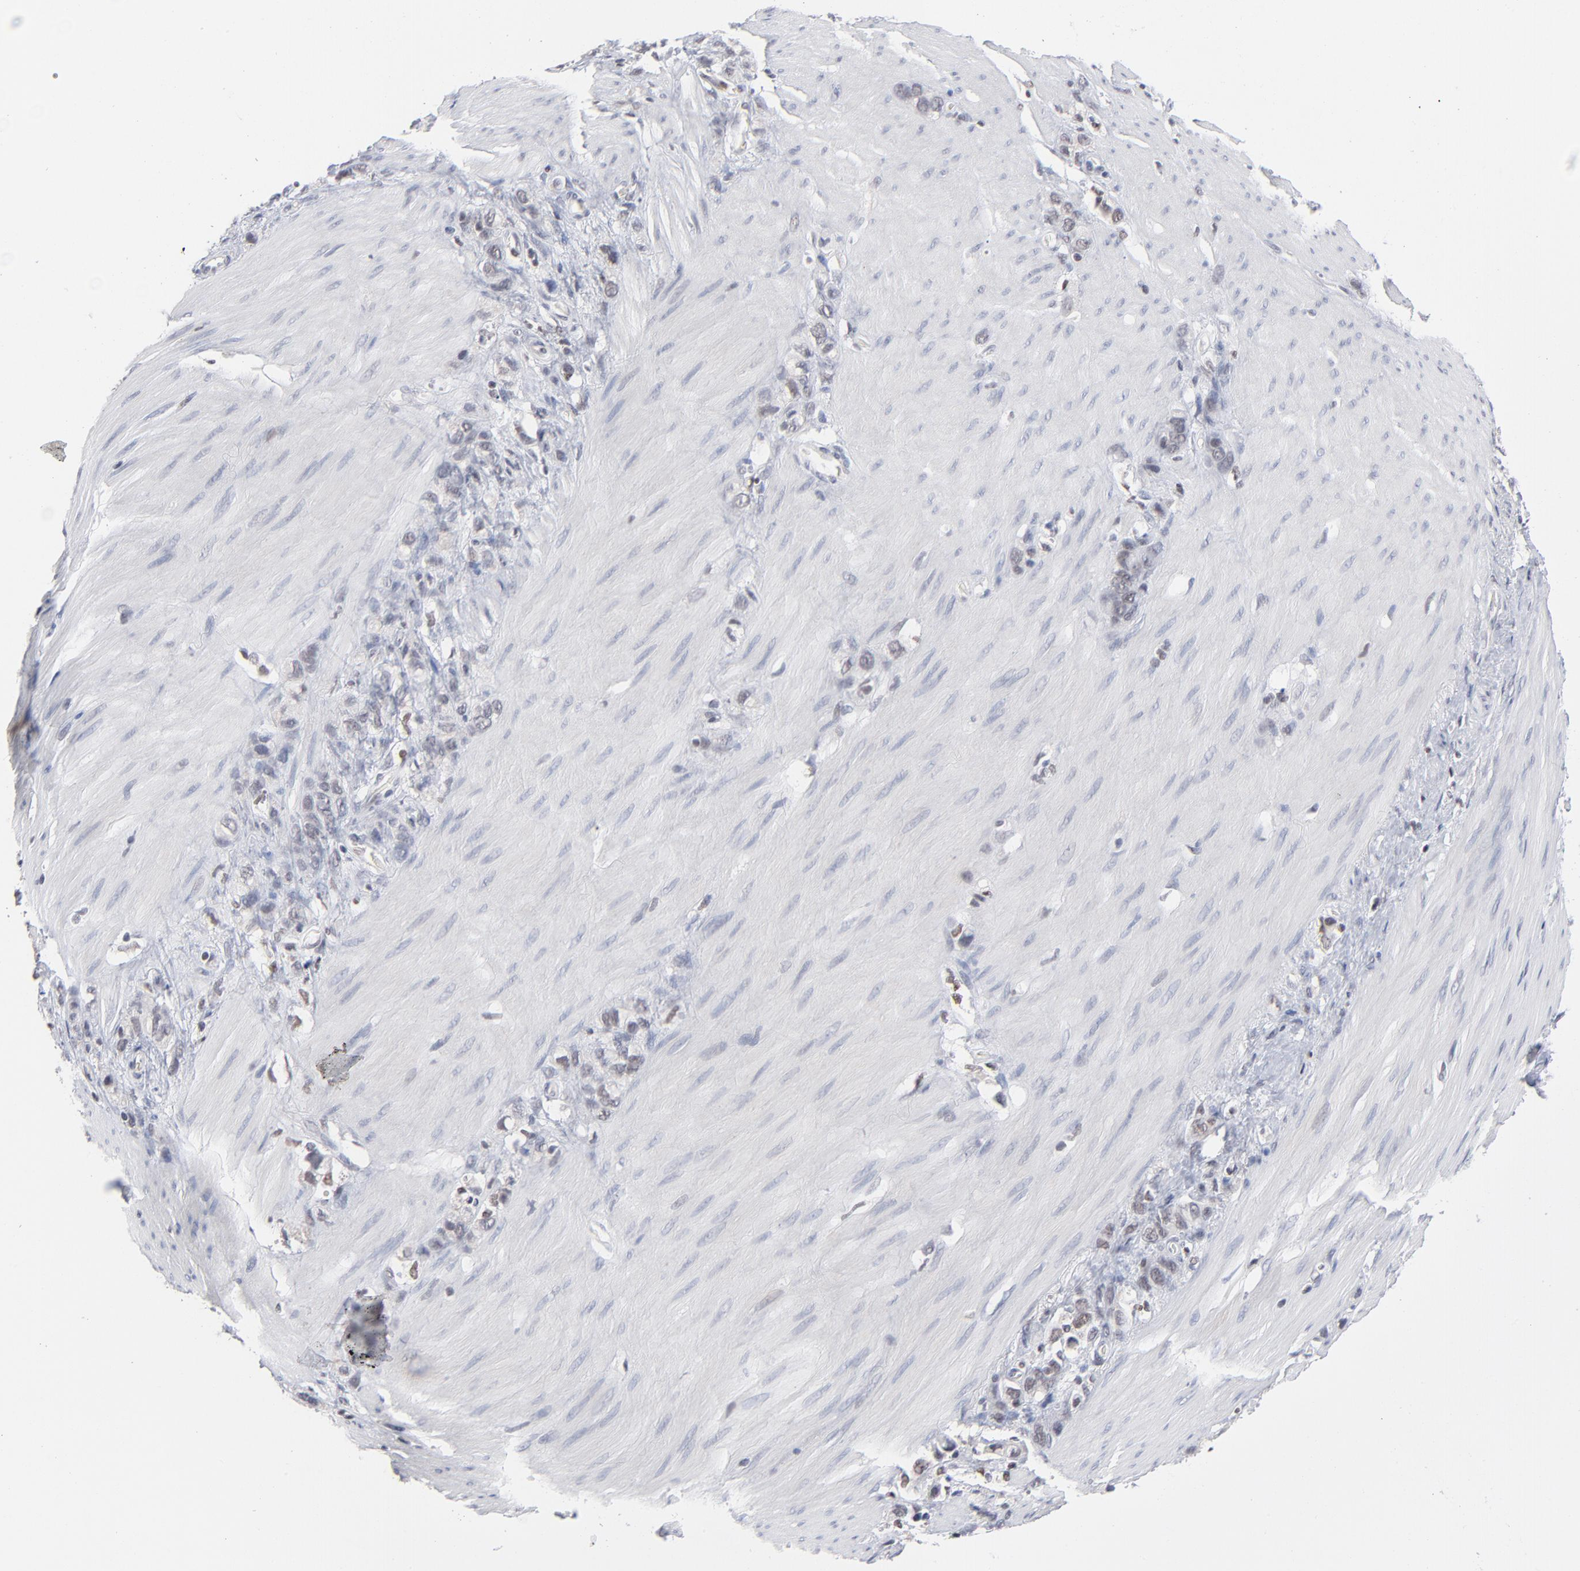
{"staining": {"intensity": "negative", "quantity": "none", "location": "none"}, "tissue": "stomach cancer", "cell_type": "Tumor cells", "image_type": "cancer", "snomed": [{"axis": "morphology", "description": "Normal tissue, NOS"}, {"axis": "morphology", "description": "Adenocarcinoma, NOS"}, {"axis": "morphology", "description": "Adenocarcinoma, High grade"}, {"axis": "topography", "description": "Stomach, upper"}, {"axis": "topography", "description": "Stomach"}], "caption": "Immunohistochemistry (IHC) image of neoplastic tissue: human stomach adenocarcinoma stained with DAB shows no significant protein positivity in tumor cells.", "gene": "MAX", "patient": {"sex": "female", "age": 65}}